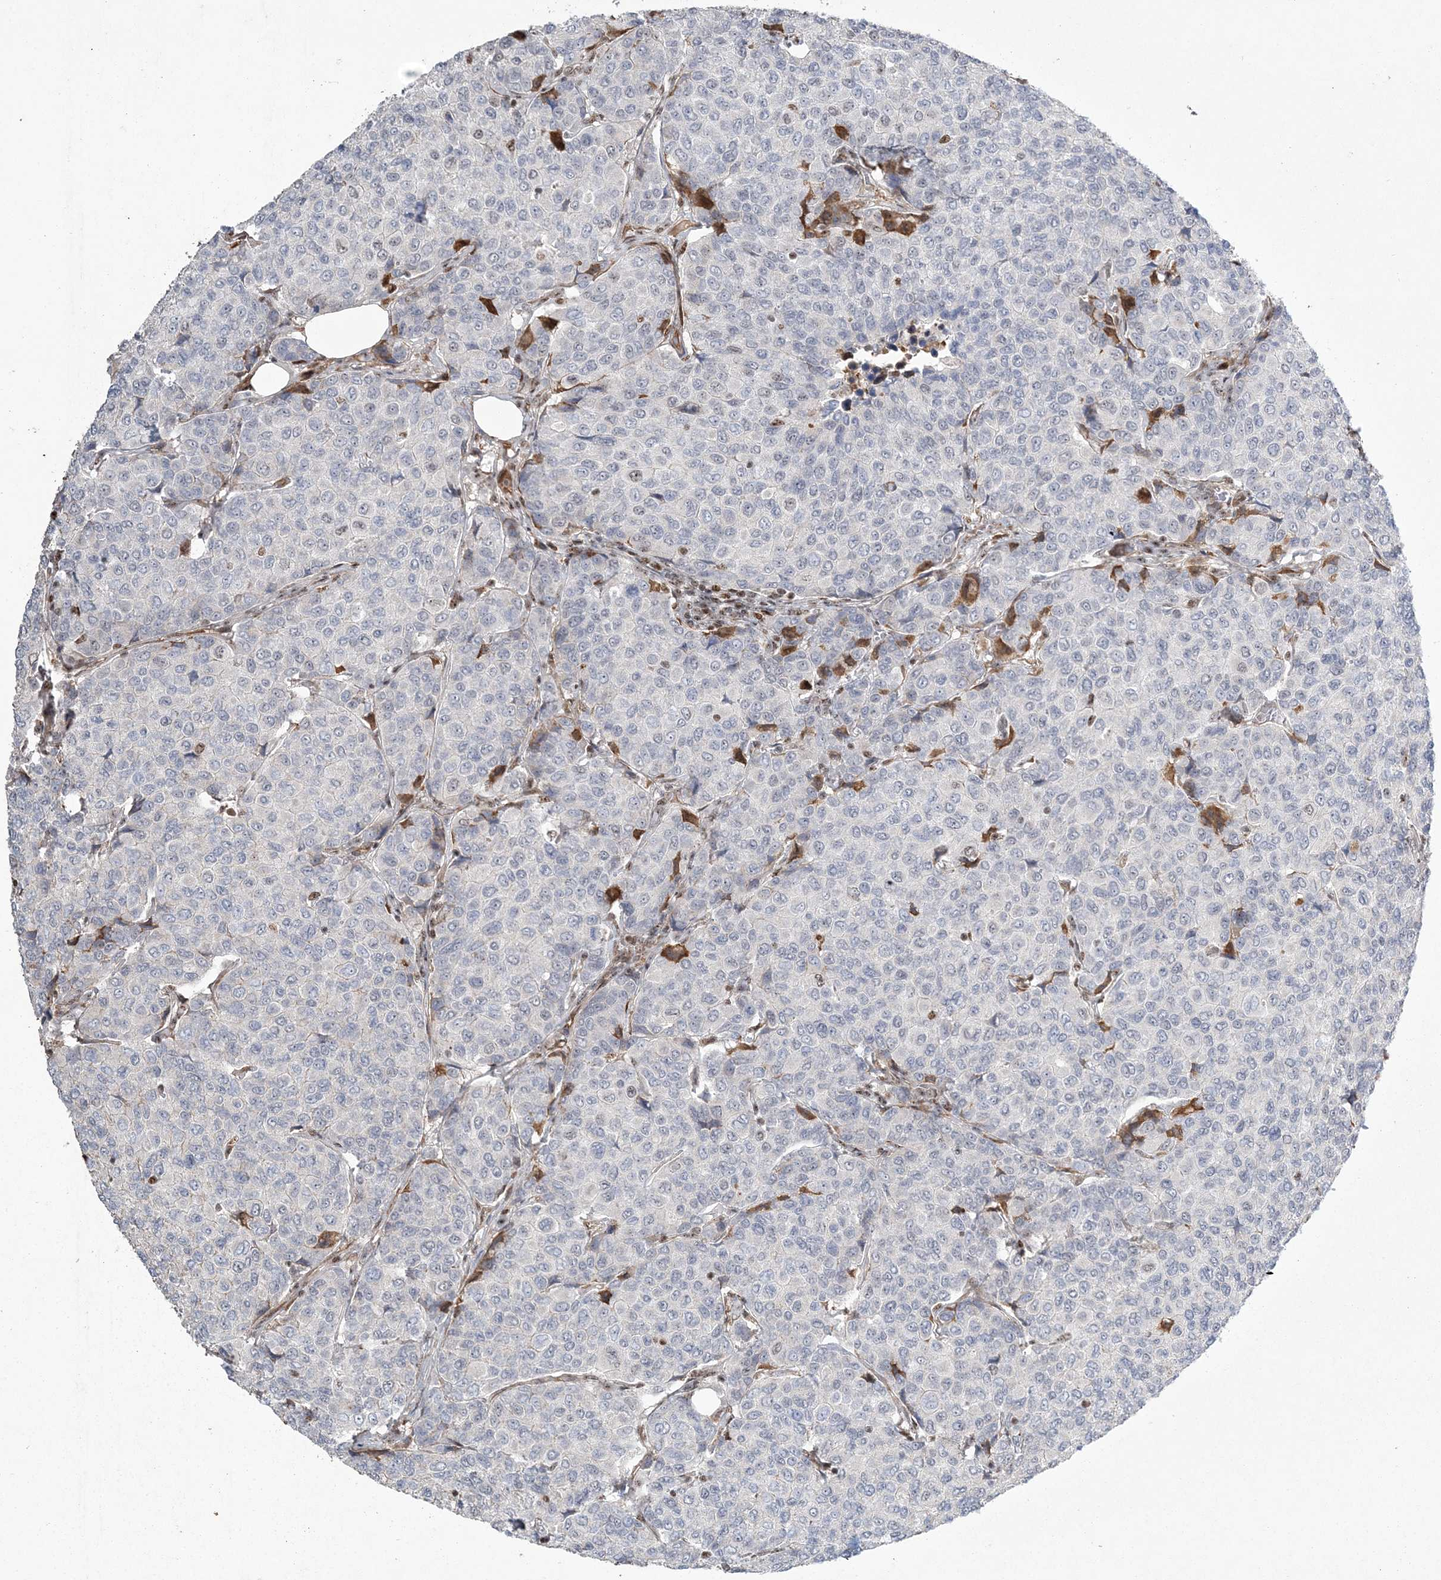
{"staining": {"intensity": "negative", "quantity": "none", "location": "none"}, "tissue": "breast cancer", "cell_type": "Tumor cells", "image_type": "cancer", "snomed": [{"axis": "morphology", "description": "Duct carcinoma"}, {"axis": "topography", "description": "Breast"}], "caption": "This is an IHC micrograph of human breast cancer. There is no expression in tumor cells.", "gene": "RBM17", "patient": {"sex": "female", "age": 55}}